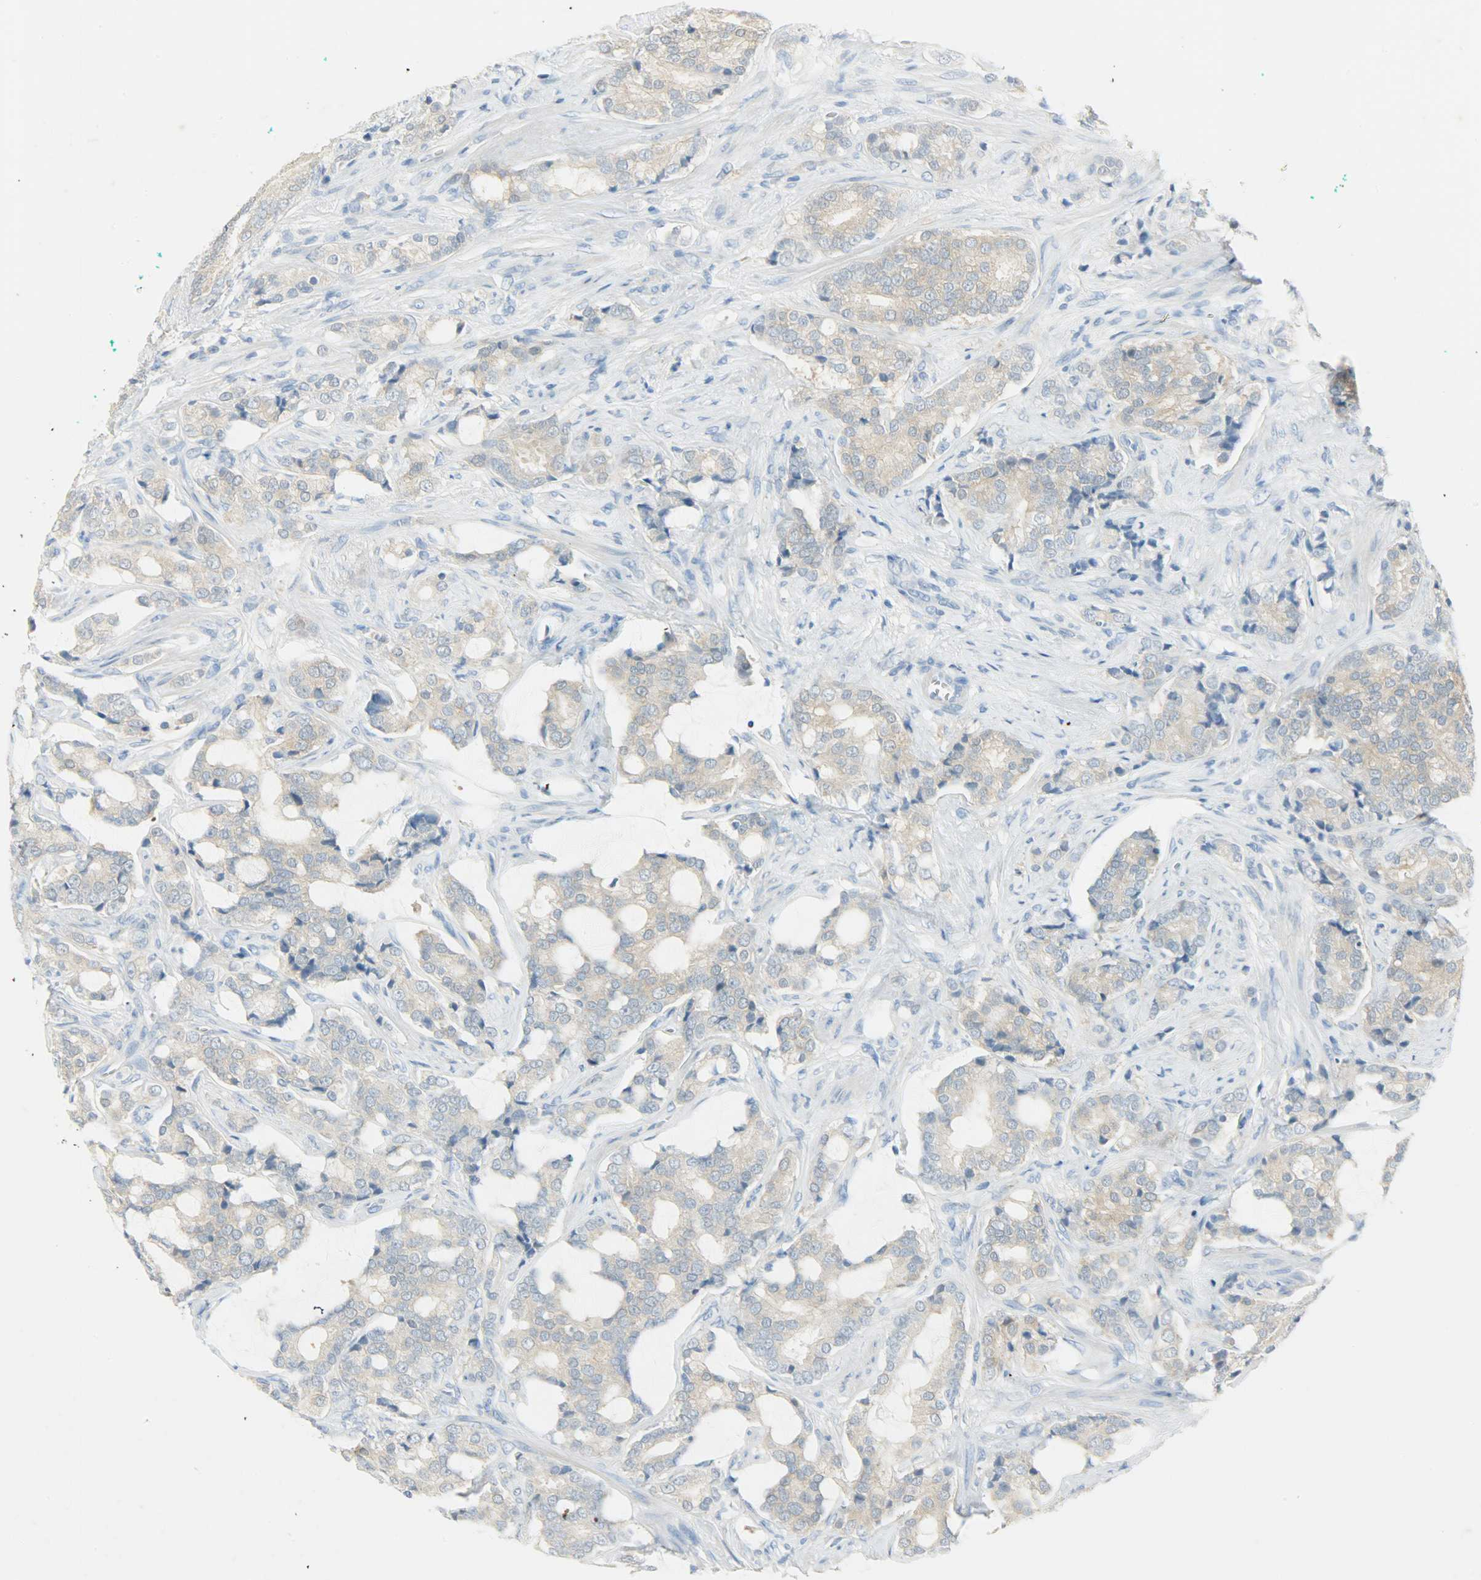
{"staining": {"intensity": "moderate", "quantity": ">75%", "location": "cytoplasmic/membranous"}, "tissue": "prostate cancer", "cell_type": "Tumor cells", "image_type": "cancer", "snomed": [{"axis": "morphology", "description": "Adenocarcinoma, Low grade"}, {"axis": "topography", "description": "Prostate"}], "caption": "Adenocarcinoma (low-grade) (prostate) stained with DAB immunohistochemistry shows medium levels of moderate cytoplasmic/membranous expression in about >75% of tumor cells. Using DAB (brown) and hematoxylin (blue) stains, captured at high magnification using brightfield microscopy.", "gene": "PROM1", "patient": {"sex": "male", "age": 58}}